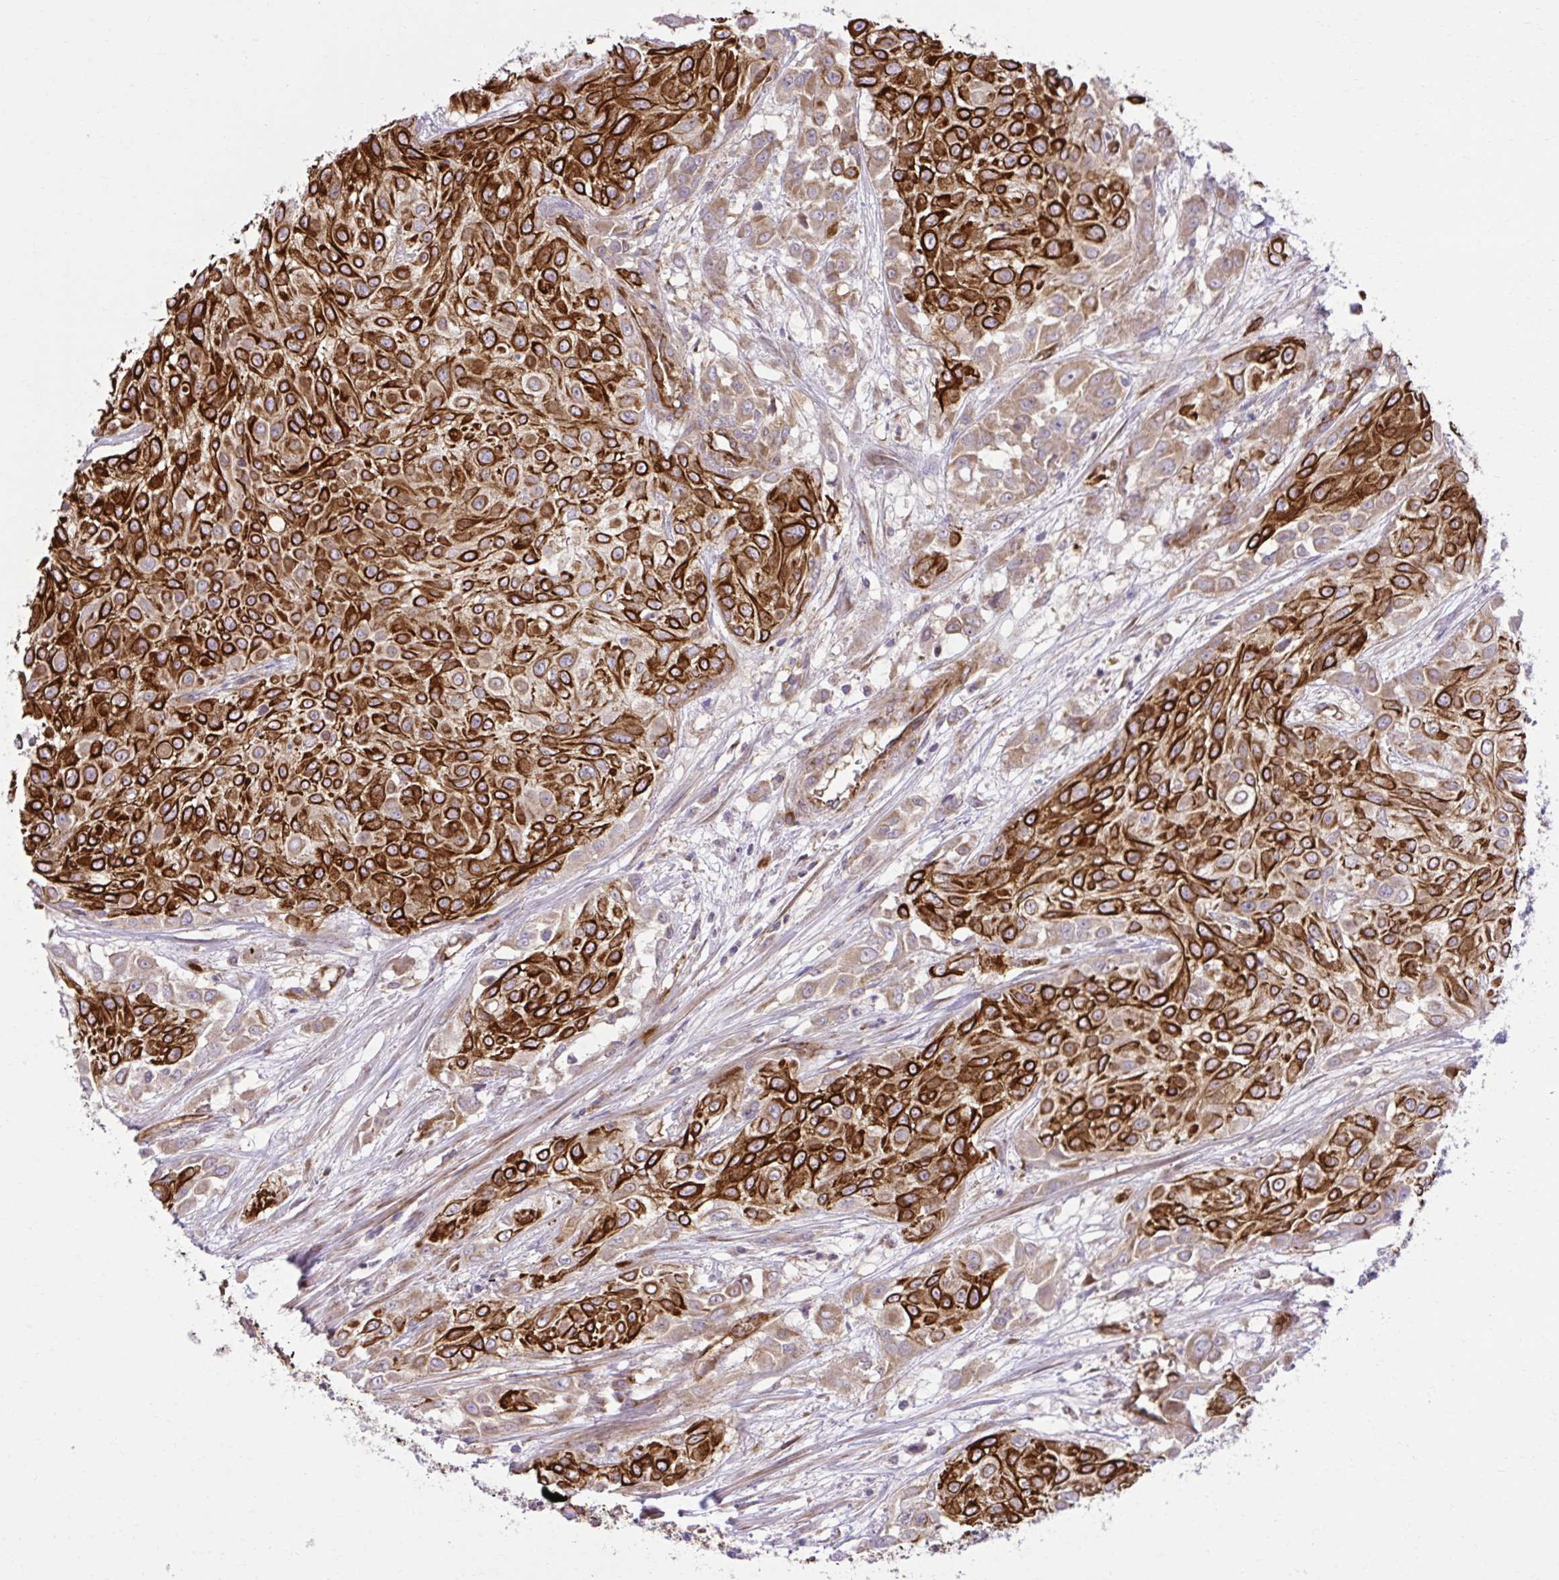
{"staining": {"intensity": "strong", "quantity": ">75%", "location": "cytoplasmic/membranous"}, "tissue": "urothelial cancer", "cell_type": "Tumor cells", "image_type": "cancer", "snomed": [{"axis": "morphology", "description": "Urothelial carcinoma, High grade"}, {"axis": "topography", "description": "Urinary bladder"}], "caption": "A brown stain highlights strong cytoplasmic/membranous expression of a protein in urothelial cancer tumor cells.", "gene": "LIMS1", "patient": {"sex": "male", "age": 57}}